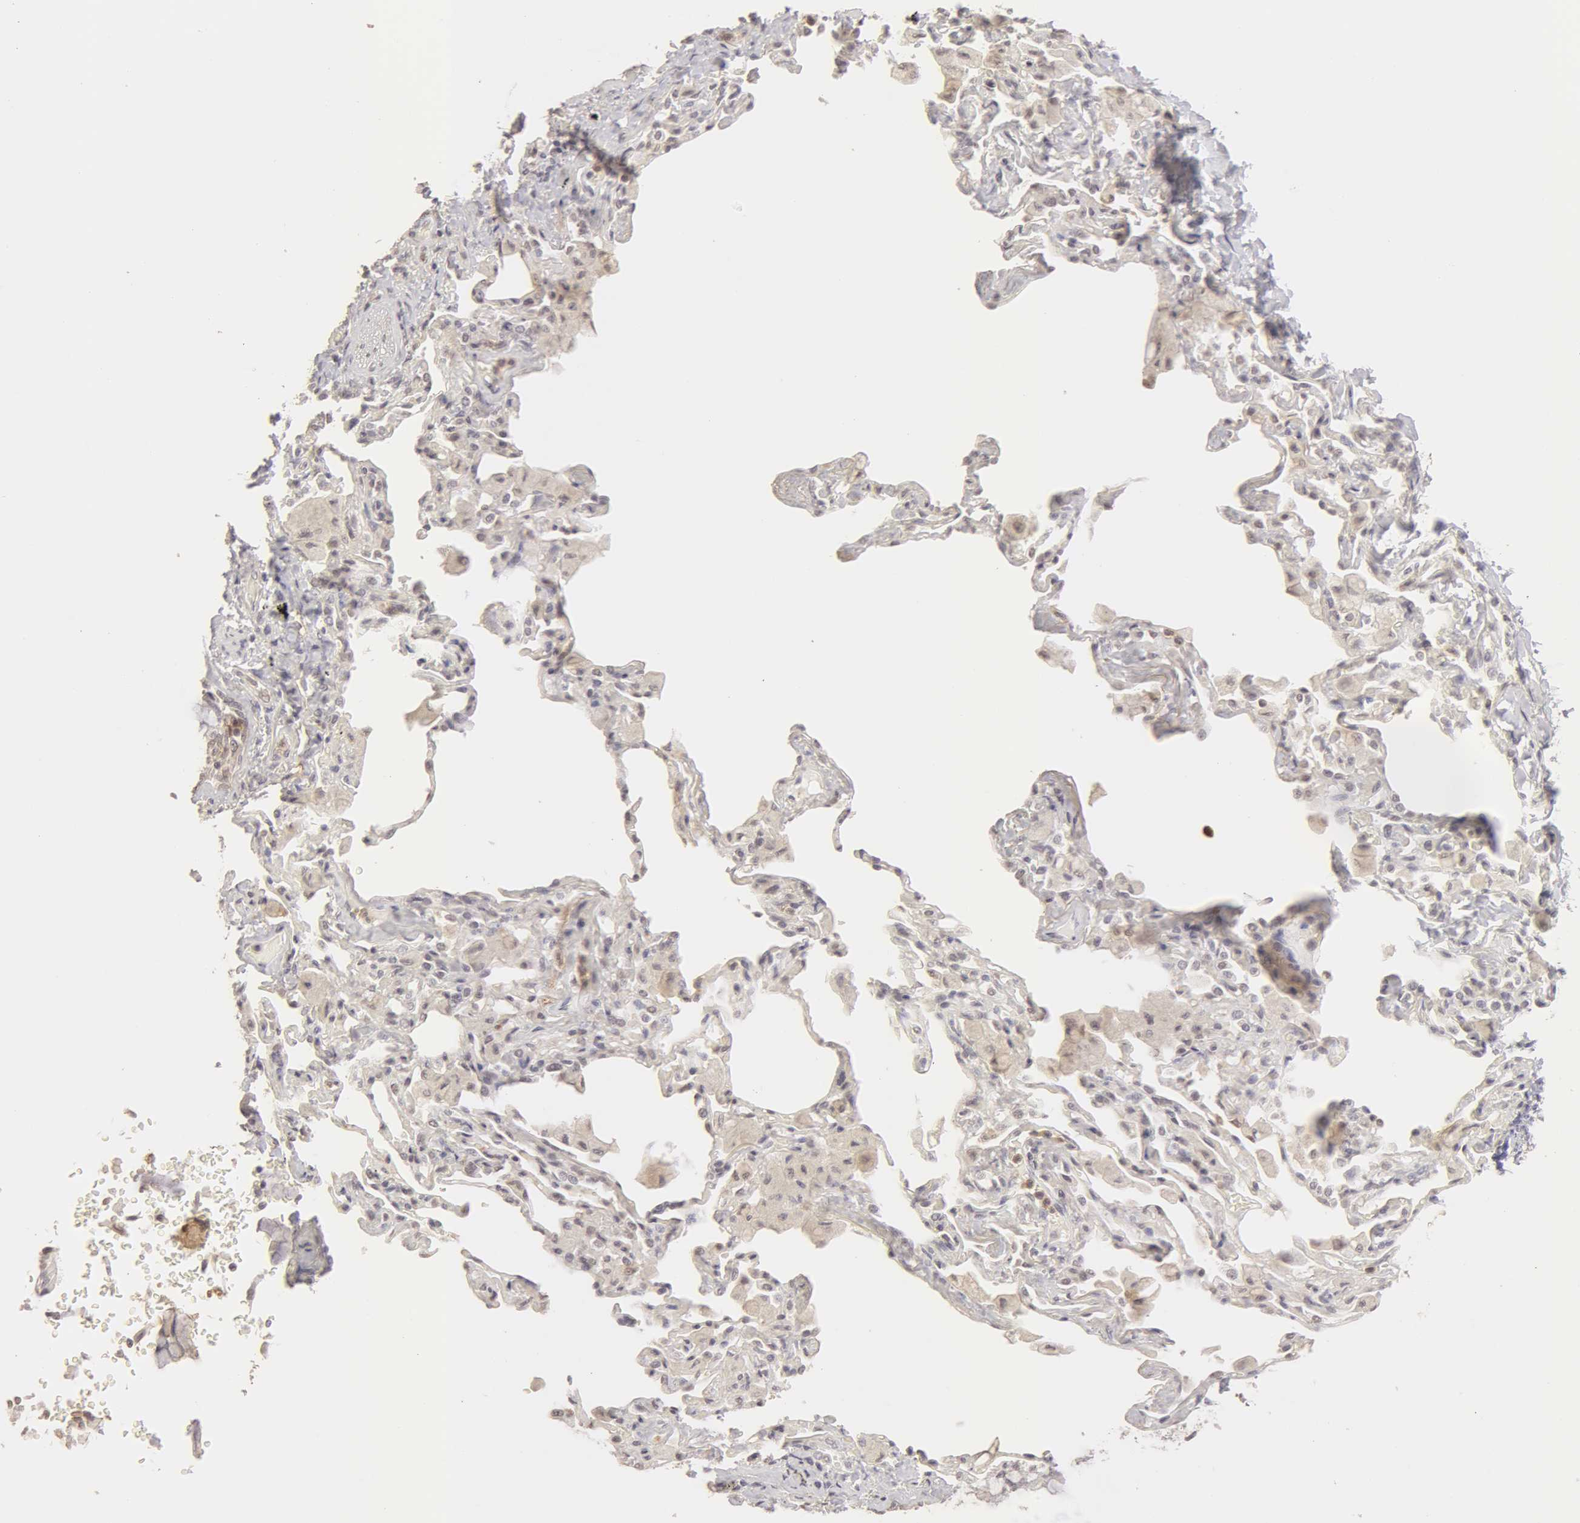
{"staining": {"intensity": "weak", "quantity": "25%-75%", "location": "cytoplasmic/membranous"}, "tissue": "bronchus", "cell_type": "Respiratory epithelial cells", "image_type": "normal", "snomed": [{"axis": "morphology", "description": "Normal tissue, NOS"}, {"axis": "topography", "description": "Lung"}], "caption": "Immunohistochemistry (IHC) image of normal human bronchus stained for a protein (brown), which shows low levels of weak cytoplasmic/membranous staining in approximately 25%-75% of respiratory epithelial cells.", "gene": "ADAM10", "patient": {"sex": "male", "age": 54}}